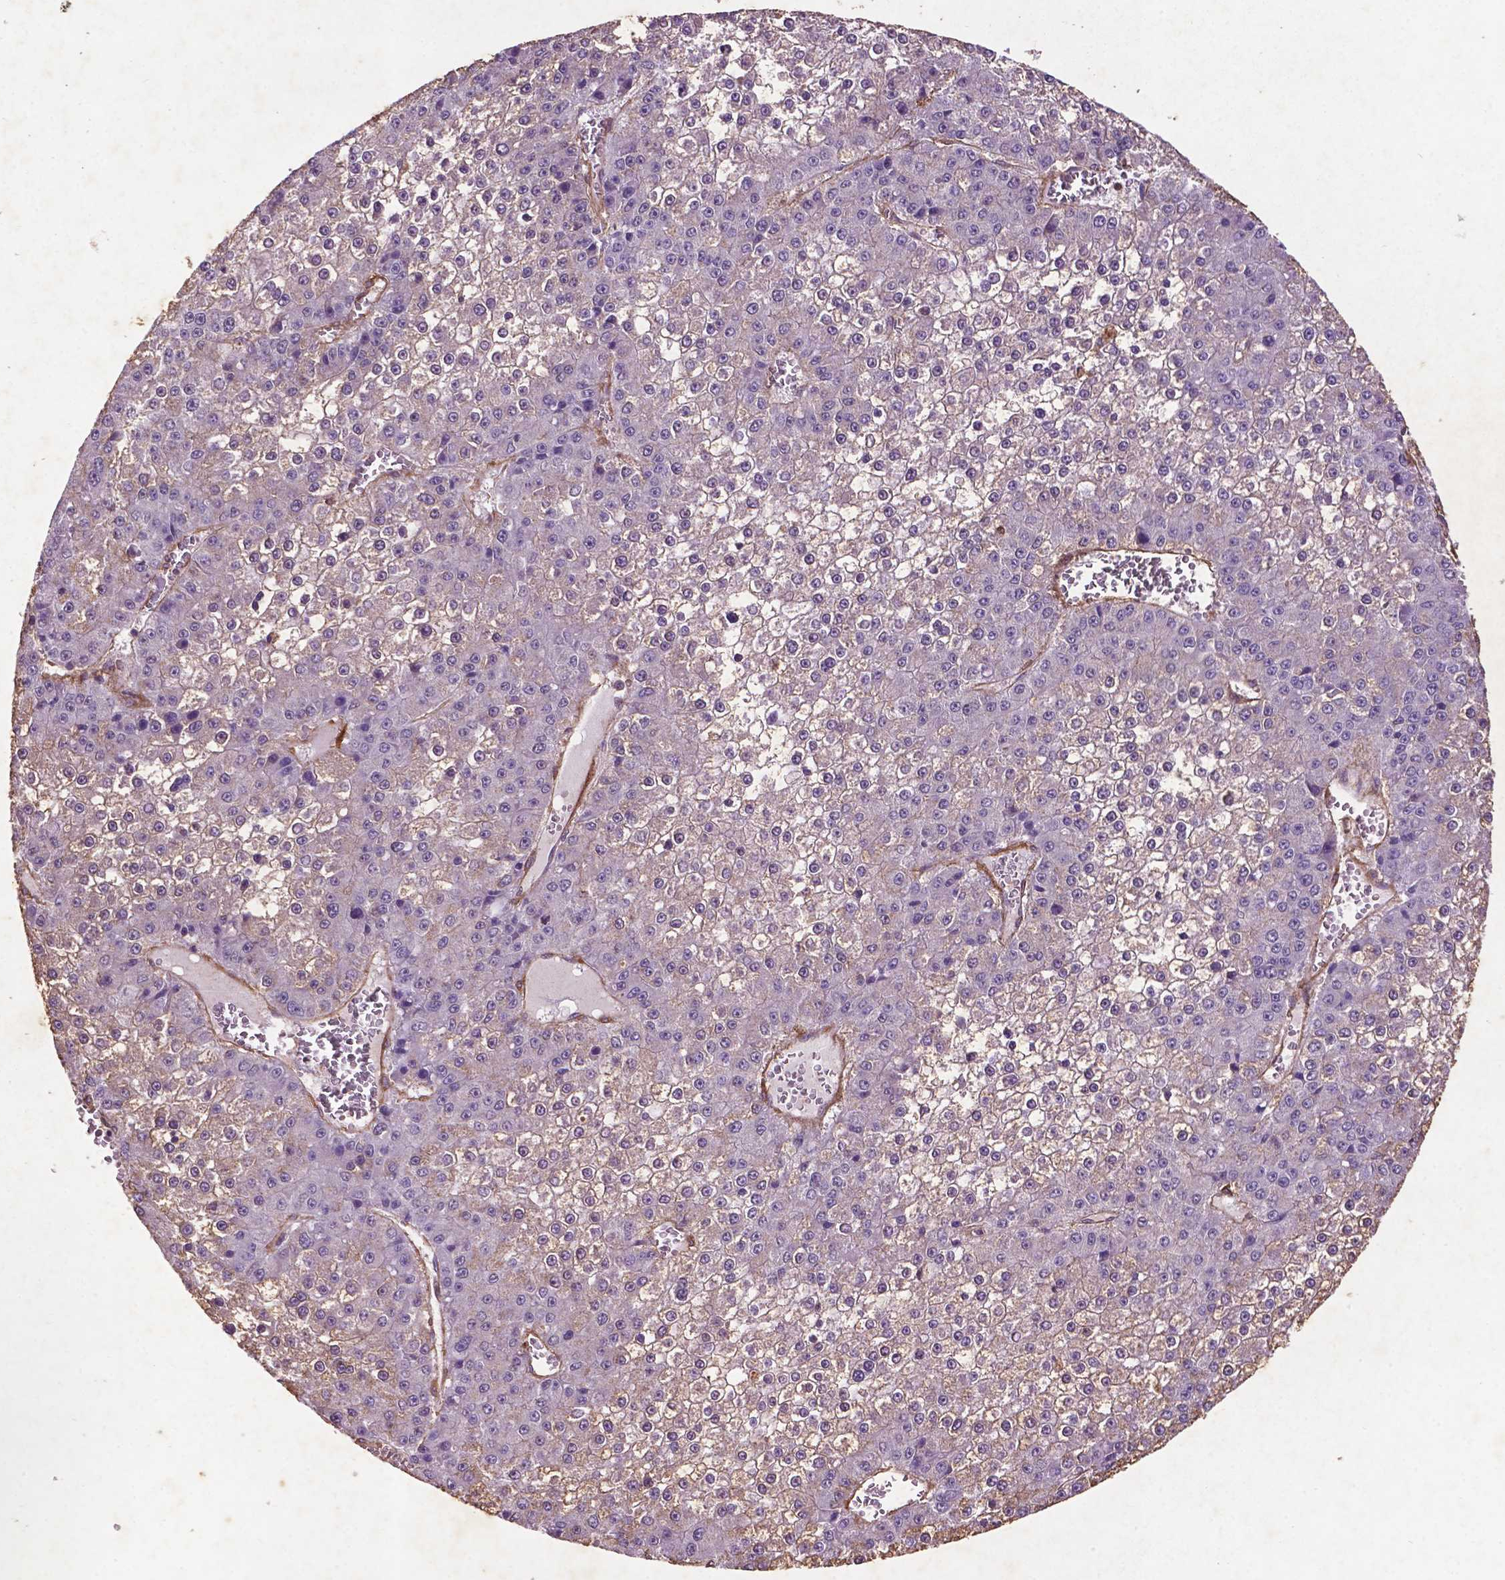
{"staining": {"intensity": "weak", "quantity": "25%-75%", "location": "cytoplasmic/membranous"}, "tissue": "liver cancer", "cell_type": "Tumor cells", "image_type": "cancer", "snomed": [{"axis": "morphology", "description": "Carcinoma, Hepatocellular, NOS"}, {"axis": "topography", "description": "Liver"}], "caption": "Brown immunohistochemical staining in human hepatocellular carcinoma (liver) displays weak cytoplasmic/membranous positivity in about 25%-75% of tumor cells.", "gene": "RRAS", "patient": {"sex": "female", "age": 73}}